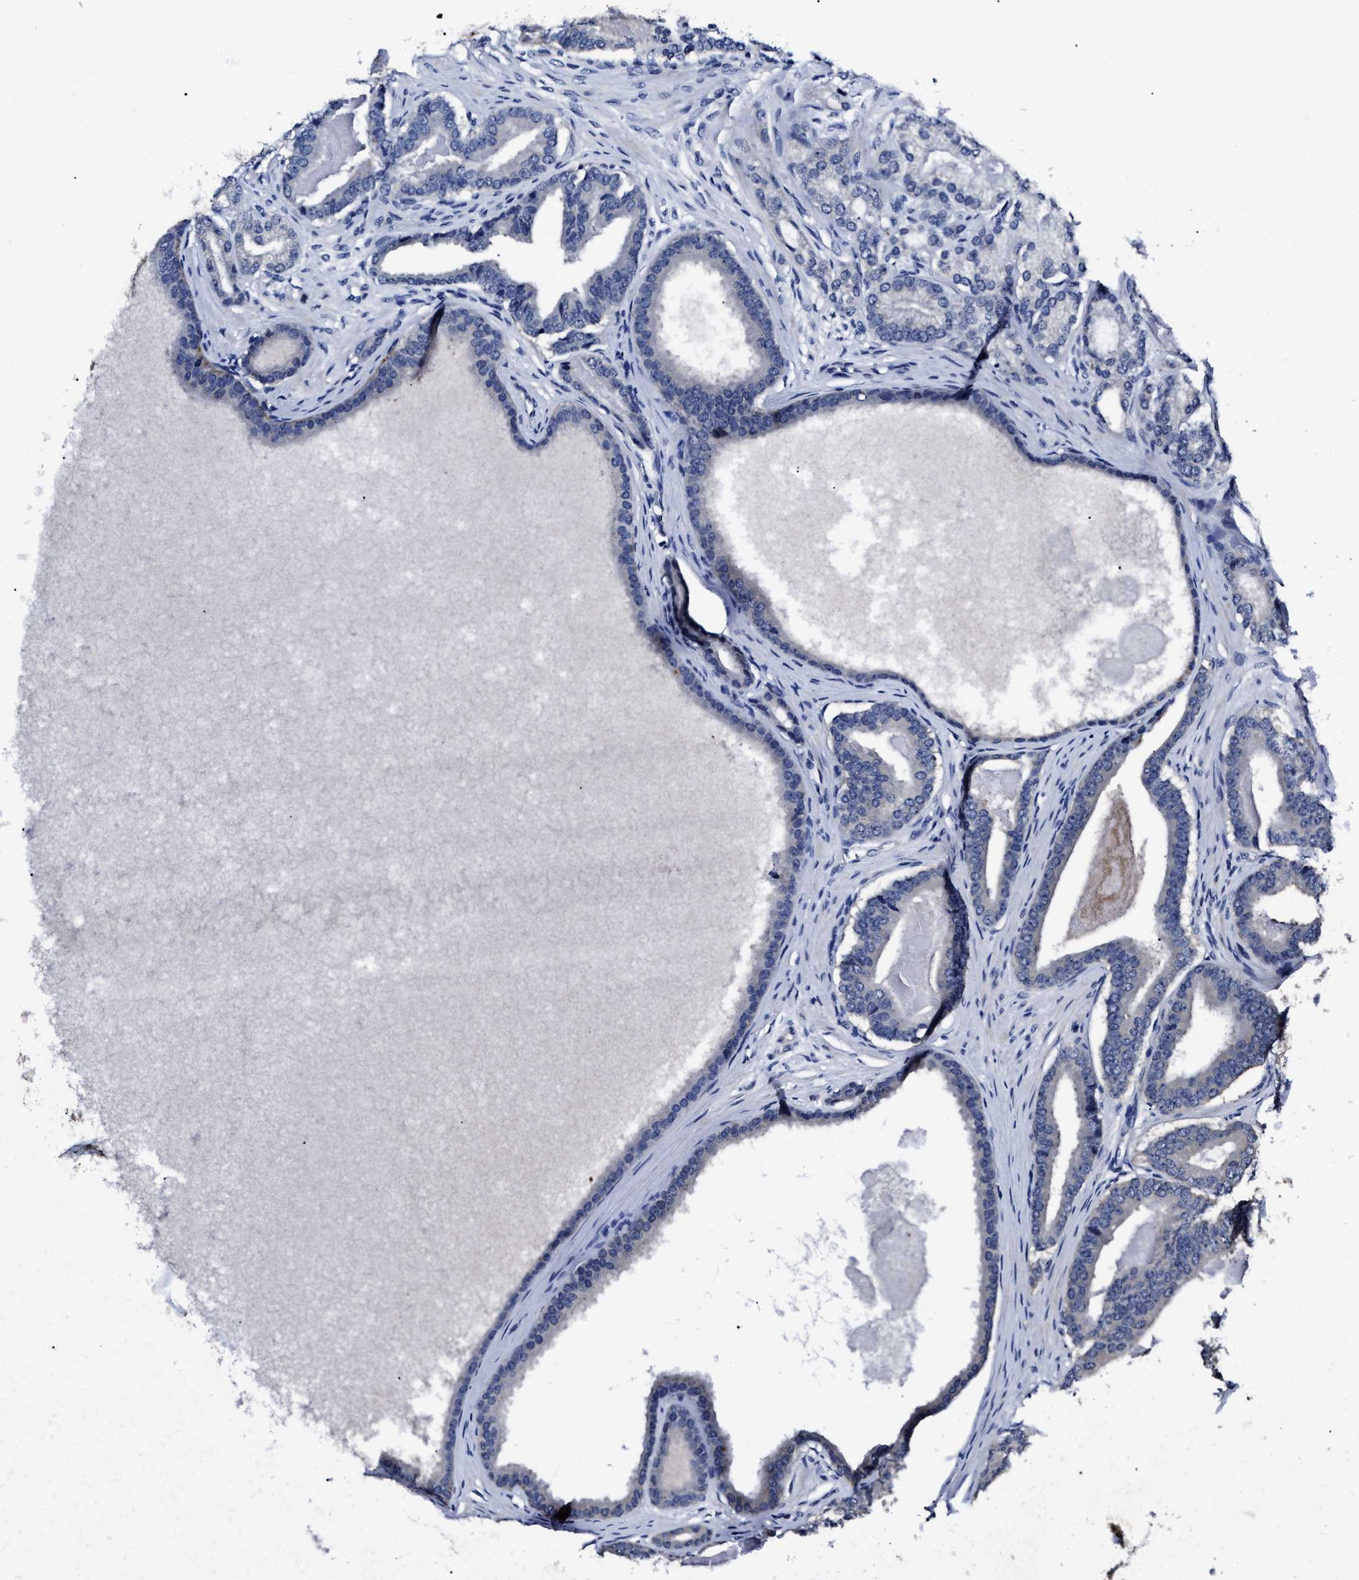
{"staining": {"intensity": "negative", "quantity": "none", "location": "none"}, "tissue": "prostate cancer", "cell_type": "Tumor cells", "image_type": "cancer", "snomed": [{"axis": "morphology", "description": "Adenocarcinoma, High grade"}, {"axis": "topography", "description": "Prostate"}], "caption": "A micrograph of adenocarcinoma (high-grade) (prostate) stained for a protein displays no brown staining in tumor cells.", "gene": "OLFML2A", "patient": {"sex": "male", "age": 60}}